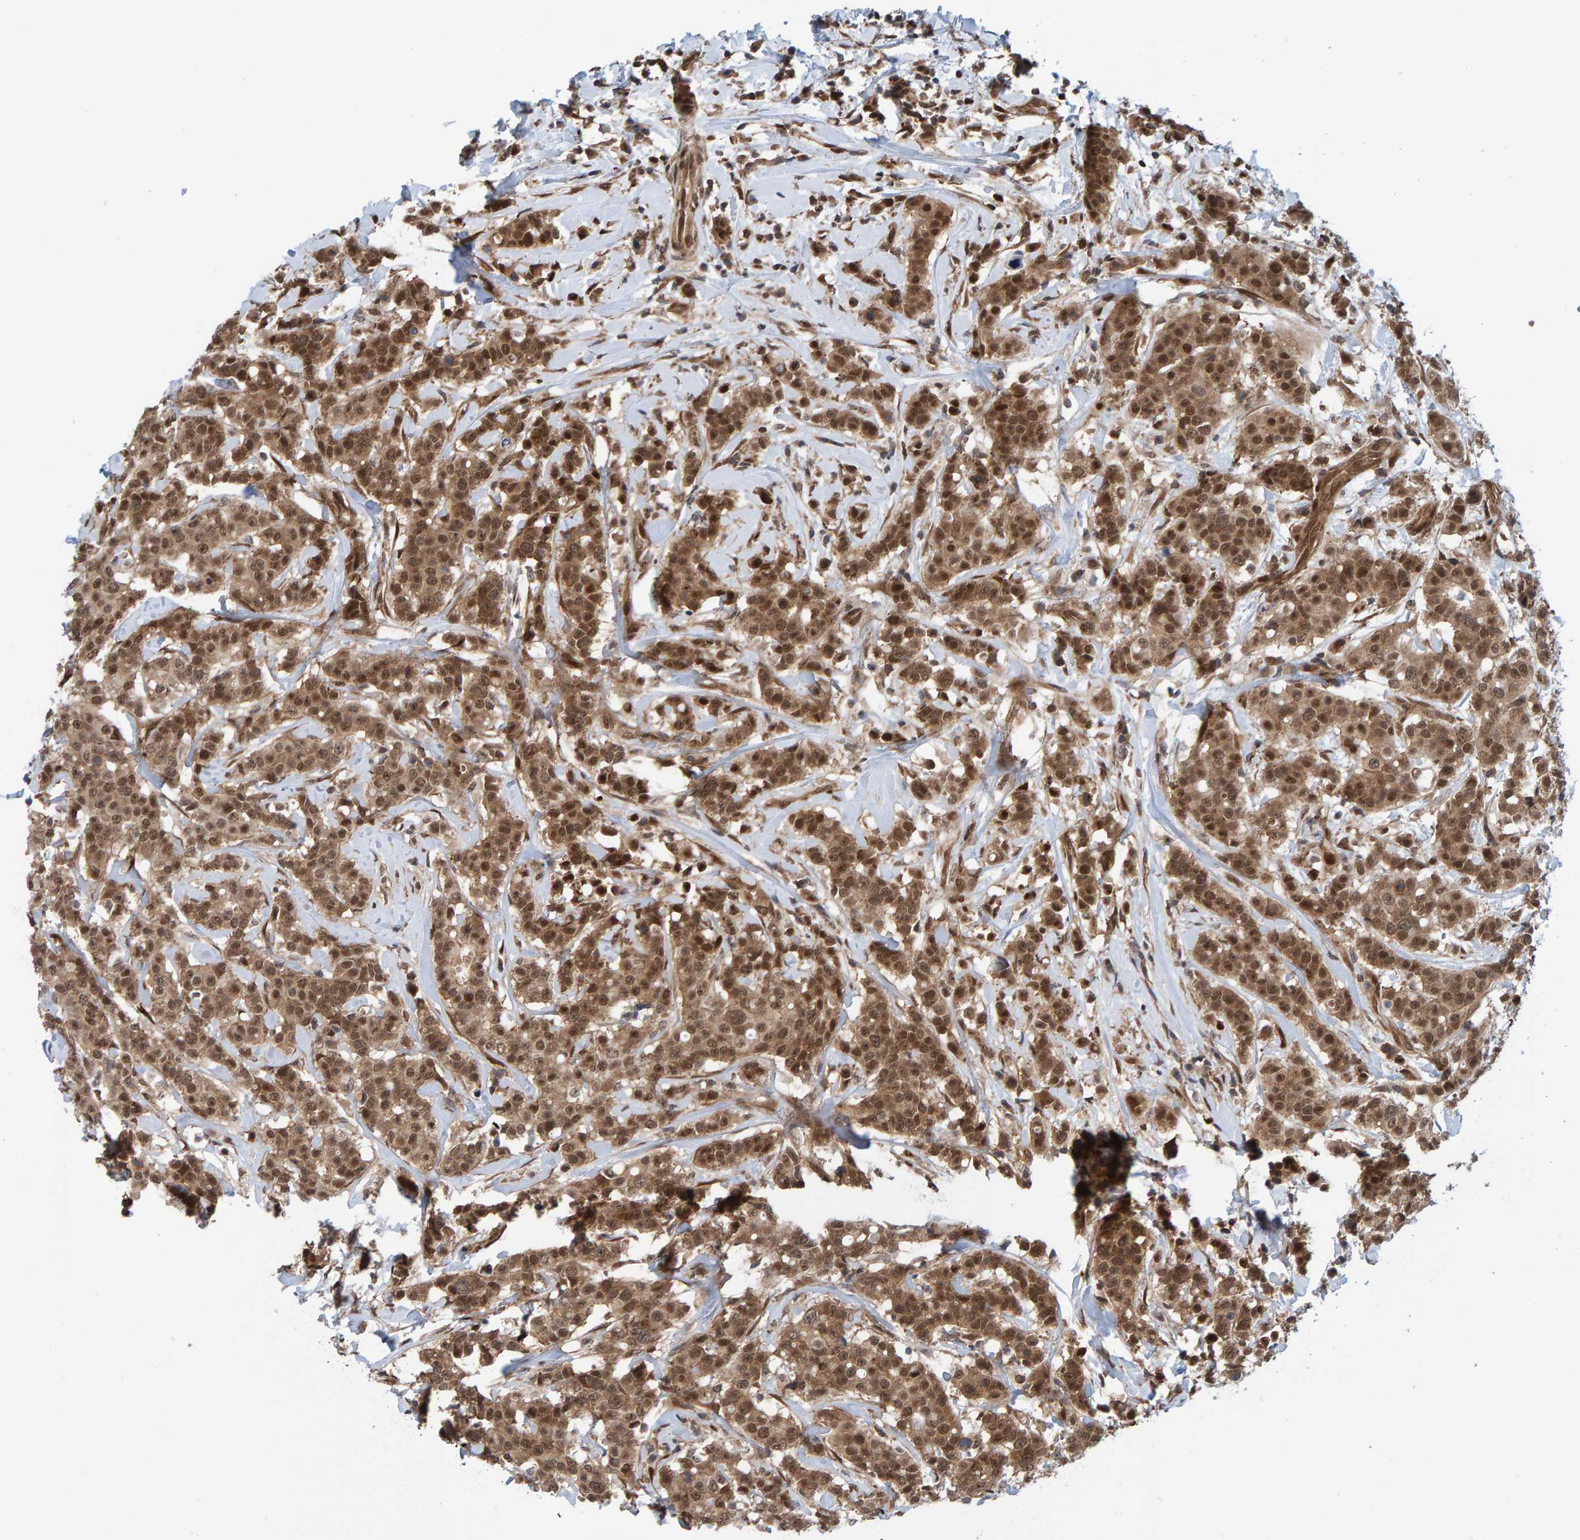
{"staining": {"intensity": "moderate", "quantity": ">75%", "location": "cytoplasmic/membranous,nuclear"}, "tissue": "breast cancer", "cell_type": "Tumor cells", "image_type": "cancer", "snomed": [{"axis": "morphology", "description": "Duct carcinoma"}, {"axis": "topography", "description": "Breast"}], "caption": "Protein expression analysis of human breast cancer reveals moderate cytoplasmic/membranous and nuclear staining in approximately >75% of tumor cells.", "gene": "ZNF366", "patient": {"sex": "female", "age": 27}}